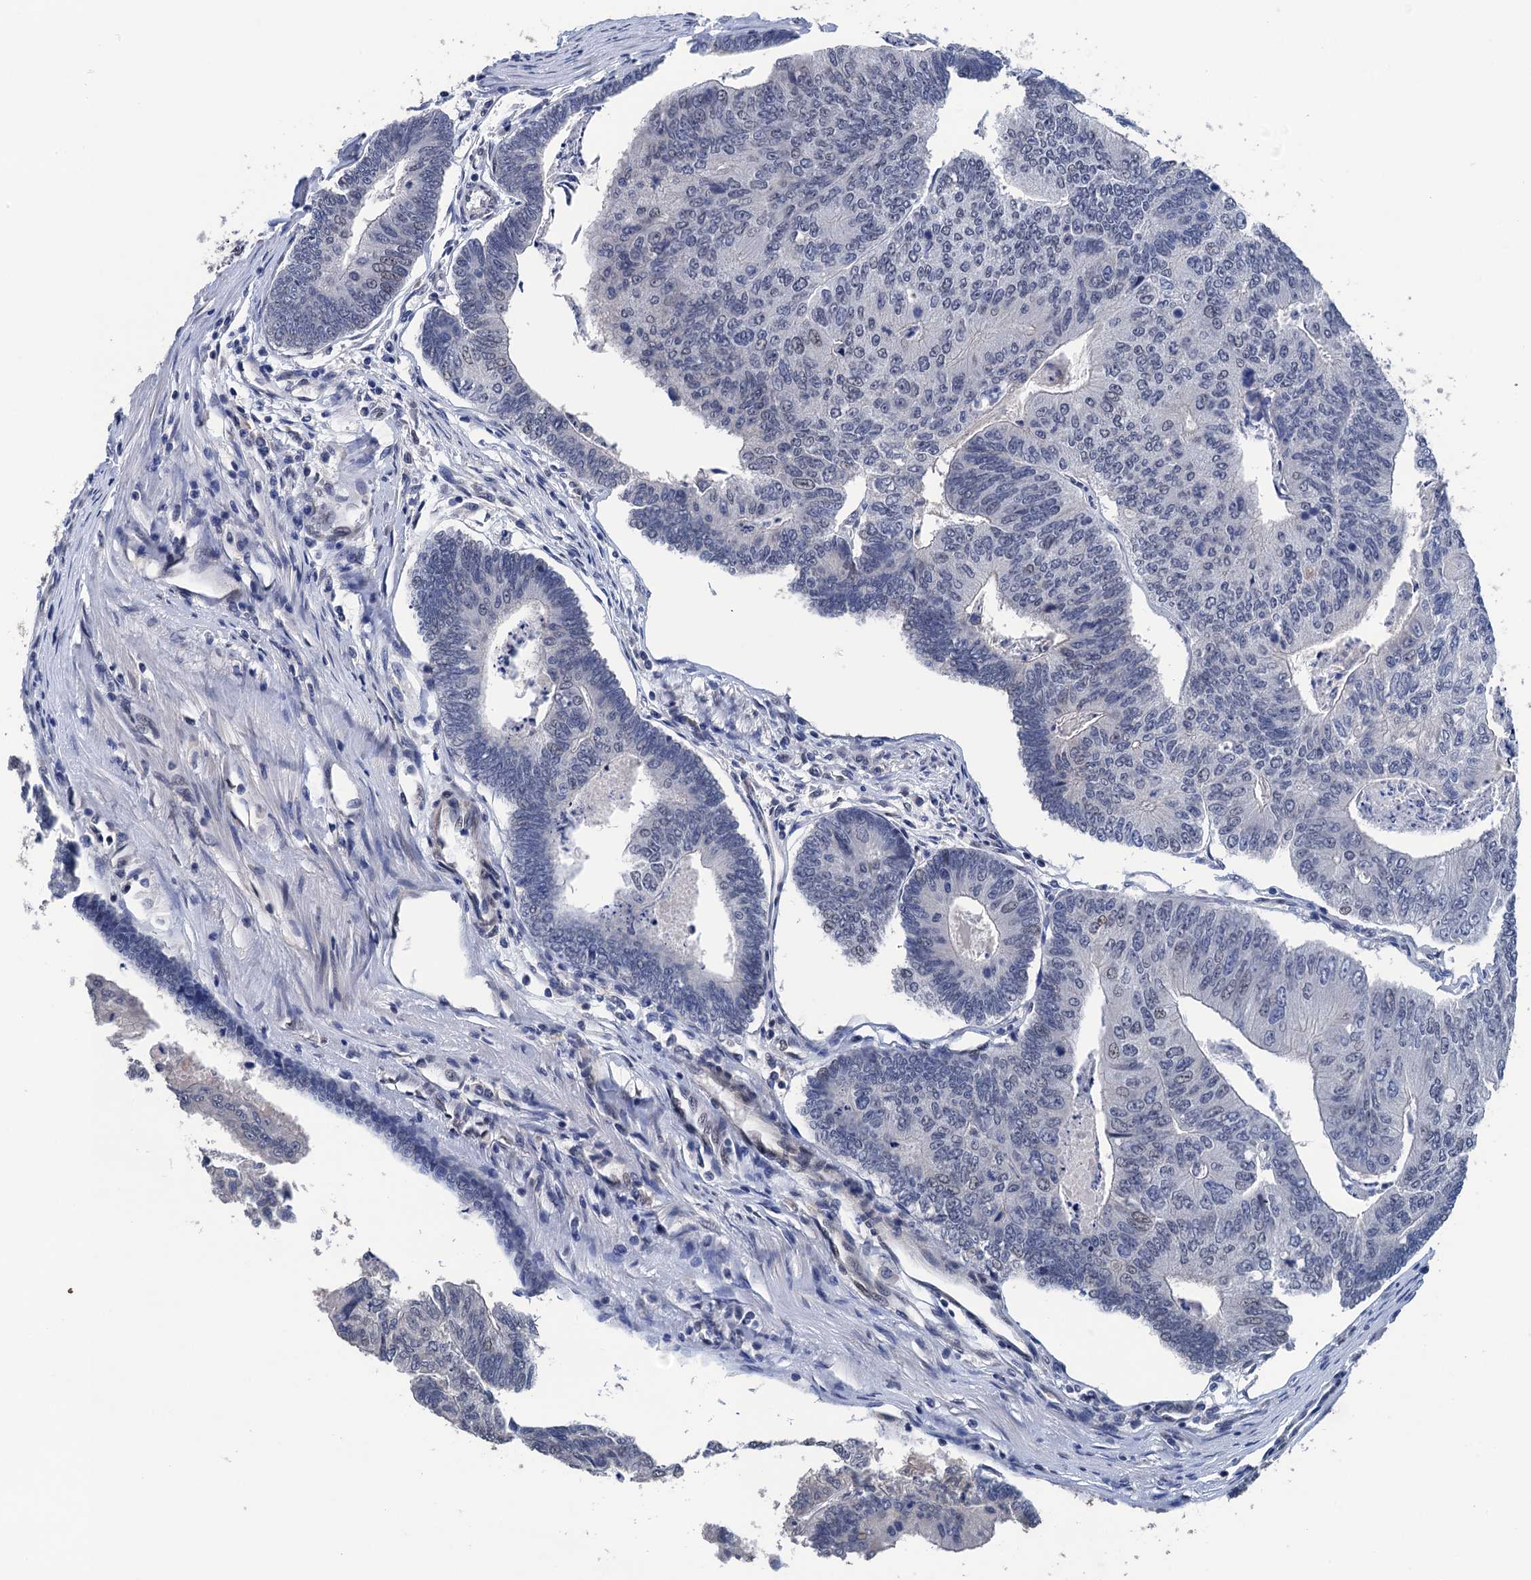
{"staining": {"intensity": "negative", "quantity": "none", "location": "none"}, "tissue": "colorectal cancer", "cell_type": "Tumor cells", "image_type": "cancer", "snomed": [{"axis": "morphology", "description": "Adenocarcinoma, NOS"}, {"axis": "topography", "description": "Colon"}], "caption": "A histopathology image of colorectal cancer stained for a protein displays no brown staining in tumor cells.", "gene": "ART5", "patient": {"sex": "female", "age": 67}}